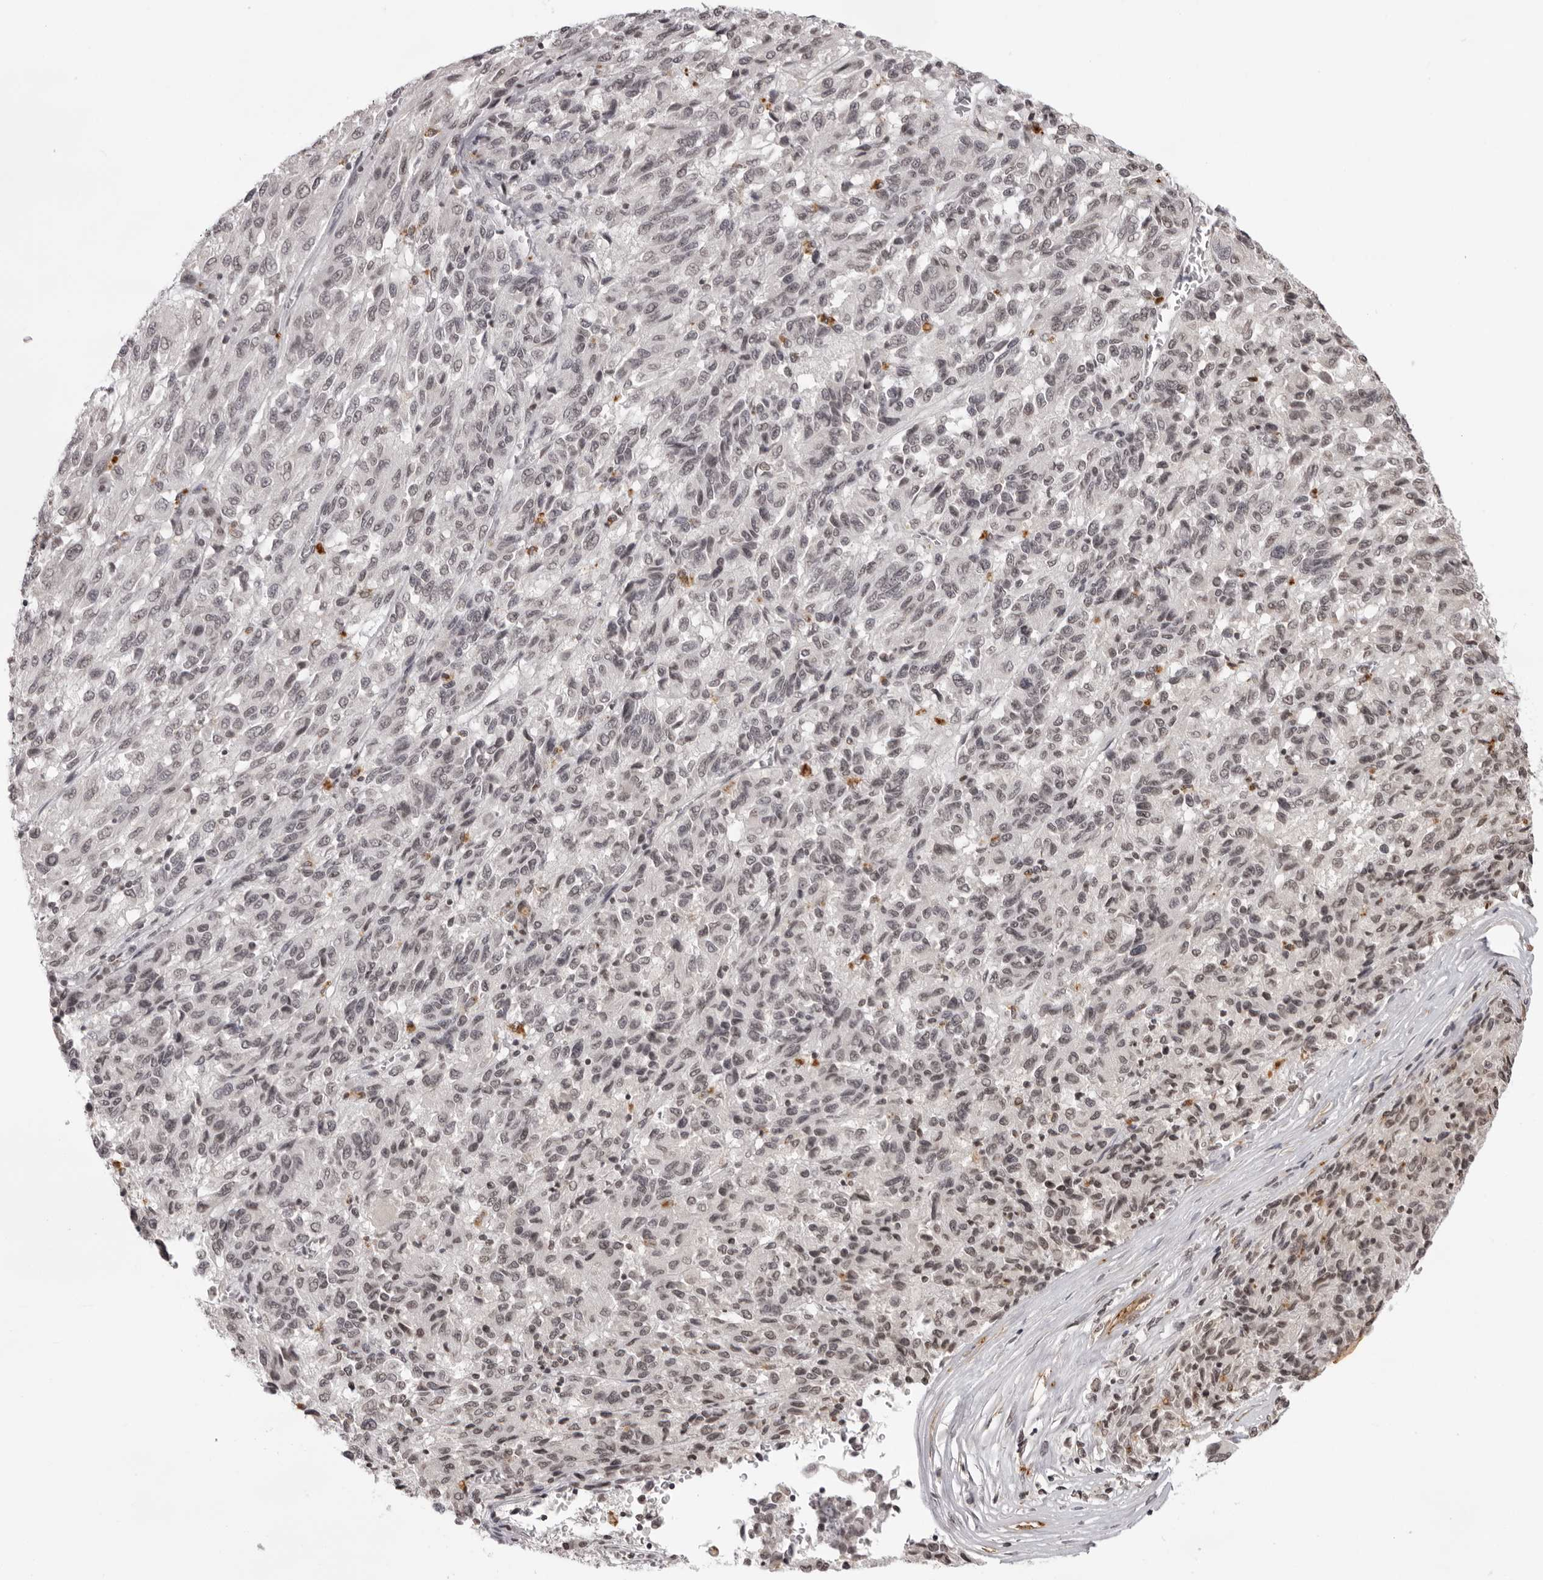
{"staining": {"intensity": "weak", "quantity": "25%-75%", "location": "nuclear"}, "tissue": "melanoma", "cell_type": "Tumor cells", "image_type": "cancer", "snomed": [{"axis": "morphology", "description": "Malignant melanoma, Metastatic site"}, {"axis": "topography", "description": "Lung"}], "caption": "Immunohistochemical staining of malignant melanoma (metastatic site) shows weak nuclear protein positivity in about 25%-75% of tumor cells.", "gene": "NTM", "patient": {"sex": "male", "age": 64}}